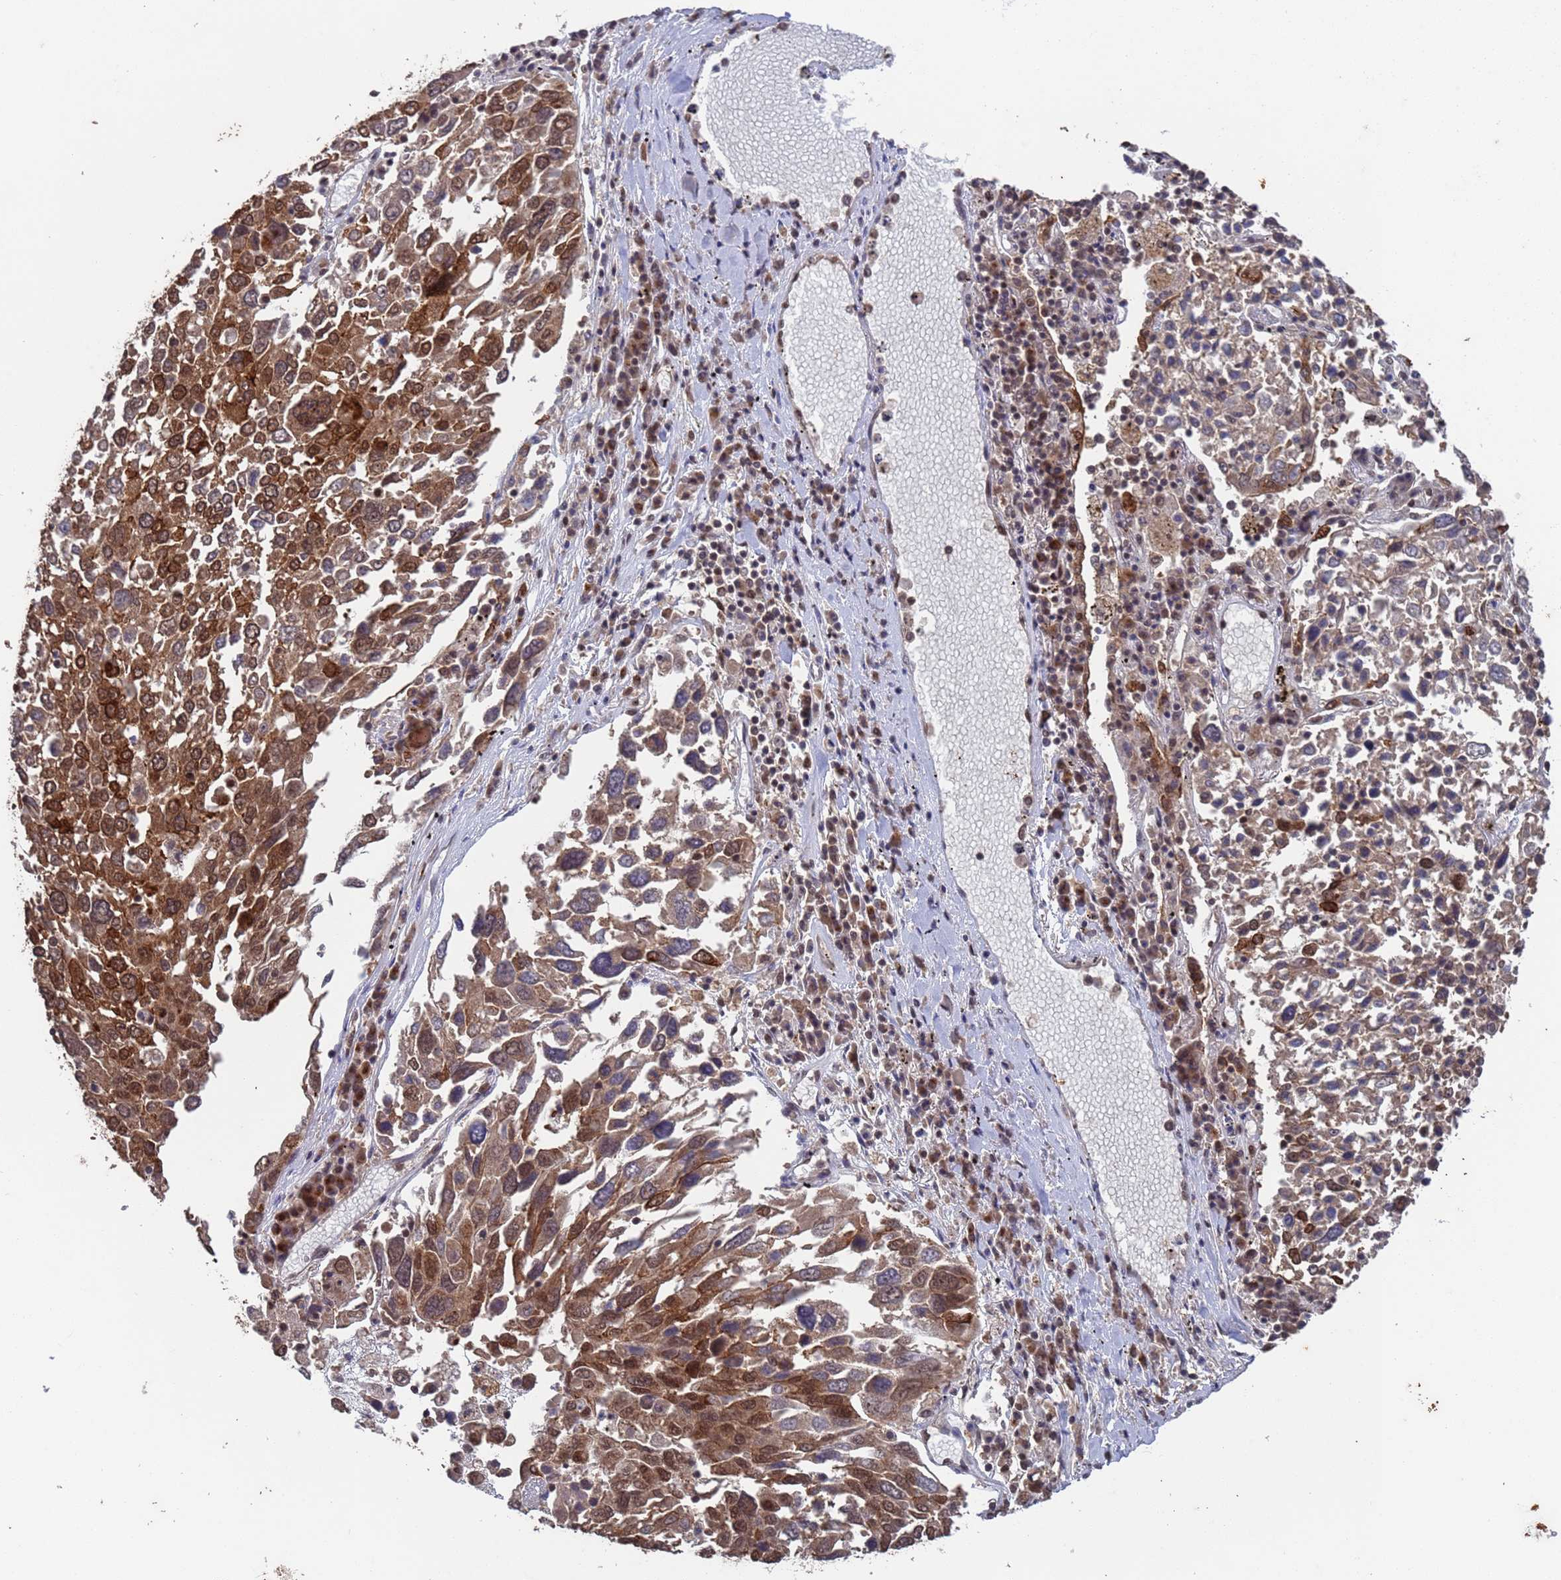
{"staining": {"intensity": "moderate", "quantity": ">75%", "location": "cytoplasmic/membranous,nuclear"}, "tissue": "lung cancer", "cell_type": "Tumor cells", "image_type": "cancer", "snomed": [{"axis": "morphology", "description": "Squamous cell carcinoma, NOS"}, {"axis": "topography", "description": "Lung"}], "caption": "Lung squamous cell carcinoma stained with DAB (3,3'-diaminobenzidine) immunohistochemistry exhibits medium levels of moderate cytoplasmic/membranous and nuclear staining in about >75% of tumor cells.", "gene": "FUBP3", "patient": {"sex": "male", "age": 65}}